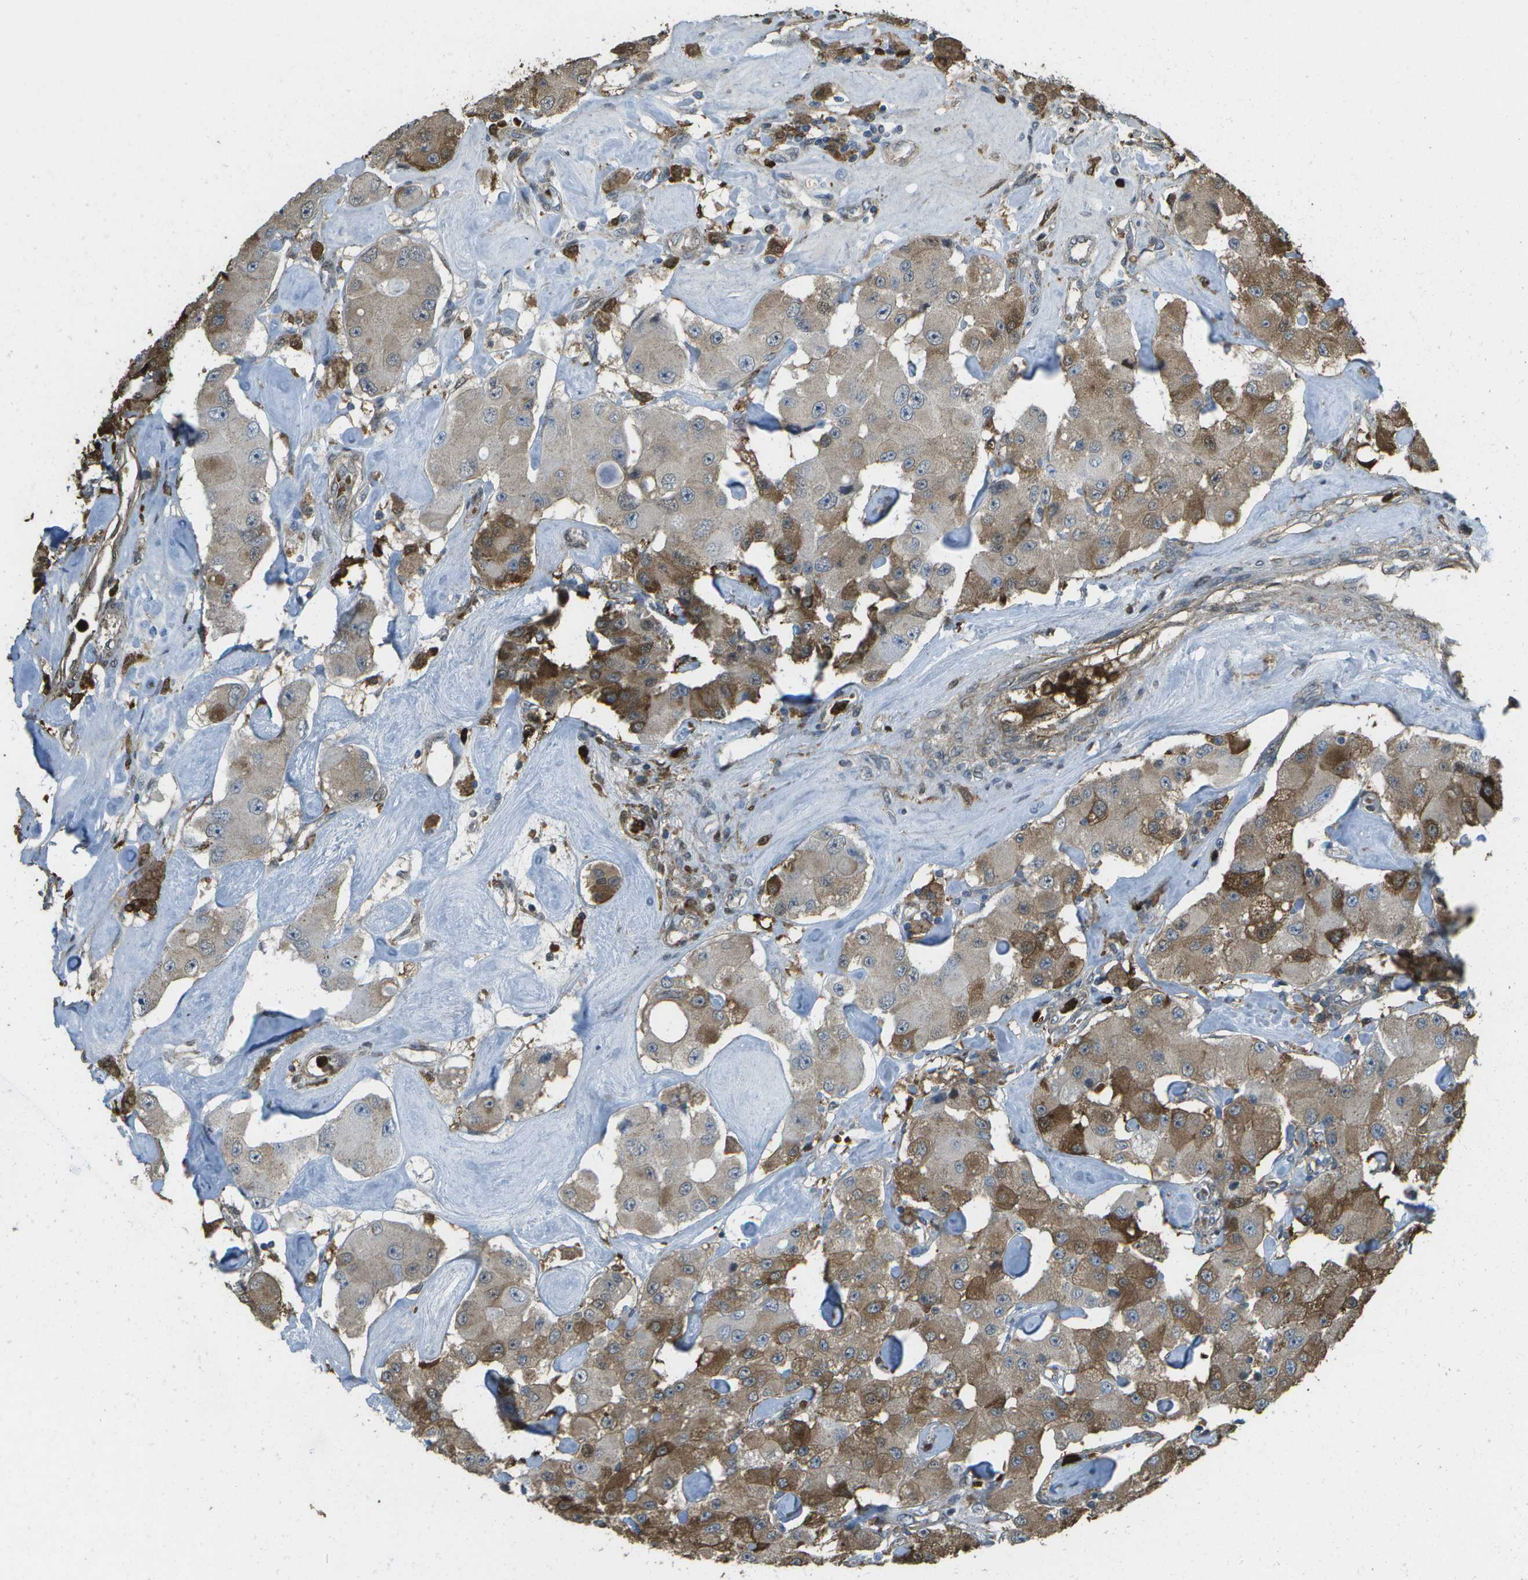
{"staining": {"intensity": "moderate", "quantity": ">75%", "location": "cytoplasmic/membranous"}, "tissue": "carcinoid", "cell_type": "Tumor cells", "image_type": "cancer", "snomed": [{"axis": "morphology", "description": "Carcinoid, malignant, NOS"}, {"axis": "topography", "description": "Pancreas"}], "caption": "The immunohistochemical stain shows moderate cytoplasmic/membranous expression in tumor cells of carcinoid tissue.", "gene": "CACHD1", "patient": {"sex": "male", "age": 41}}